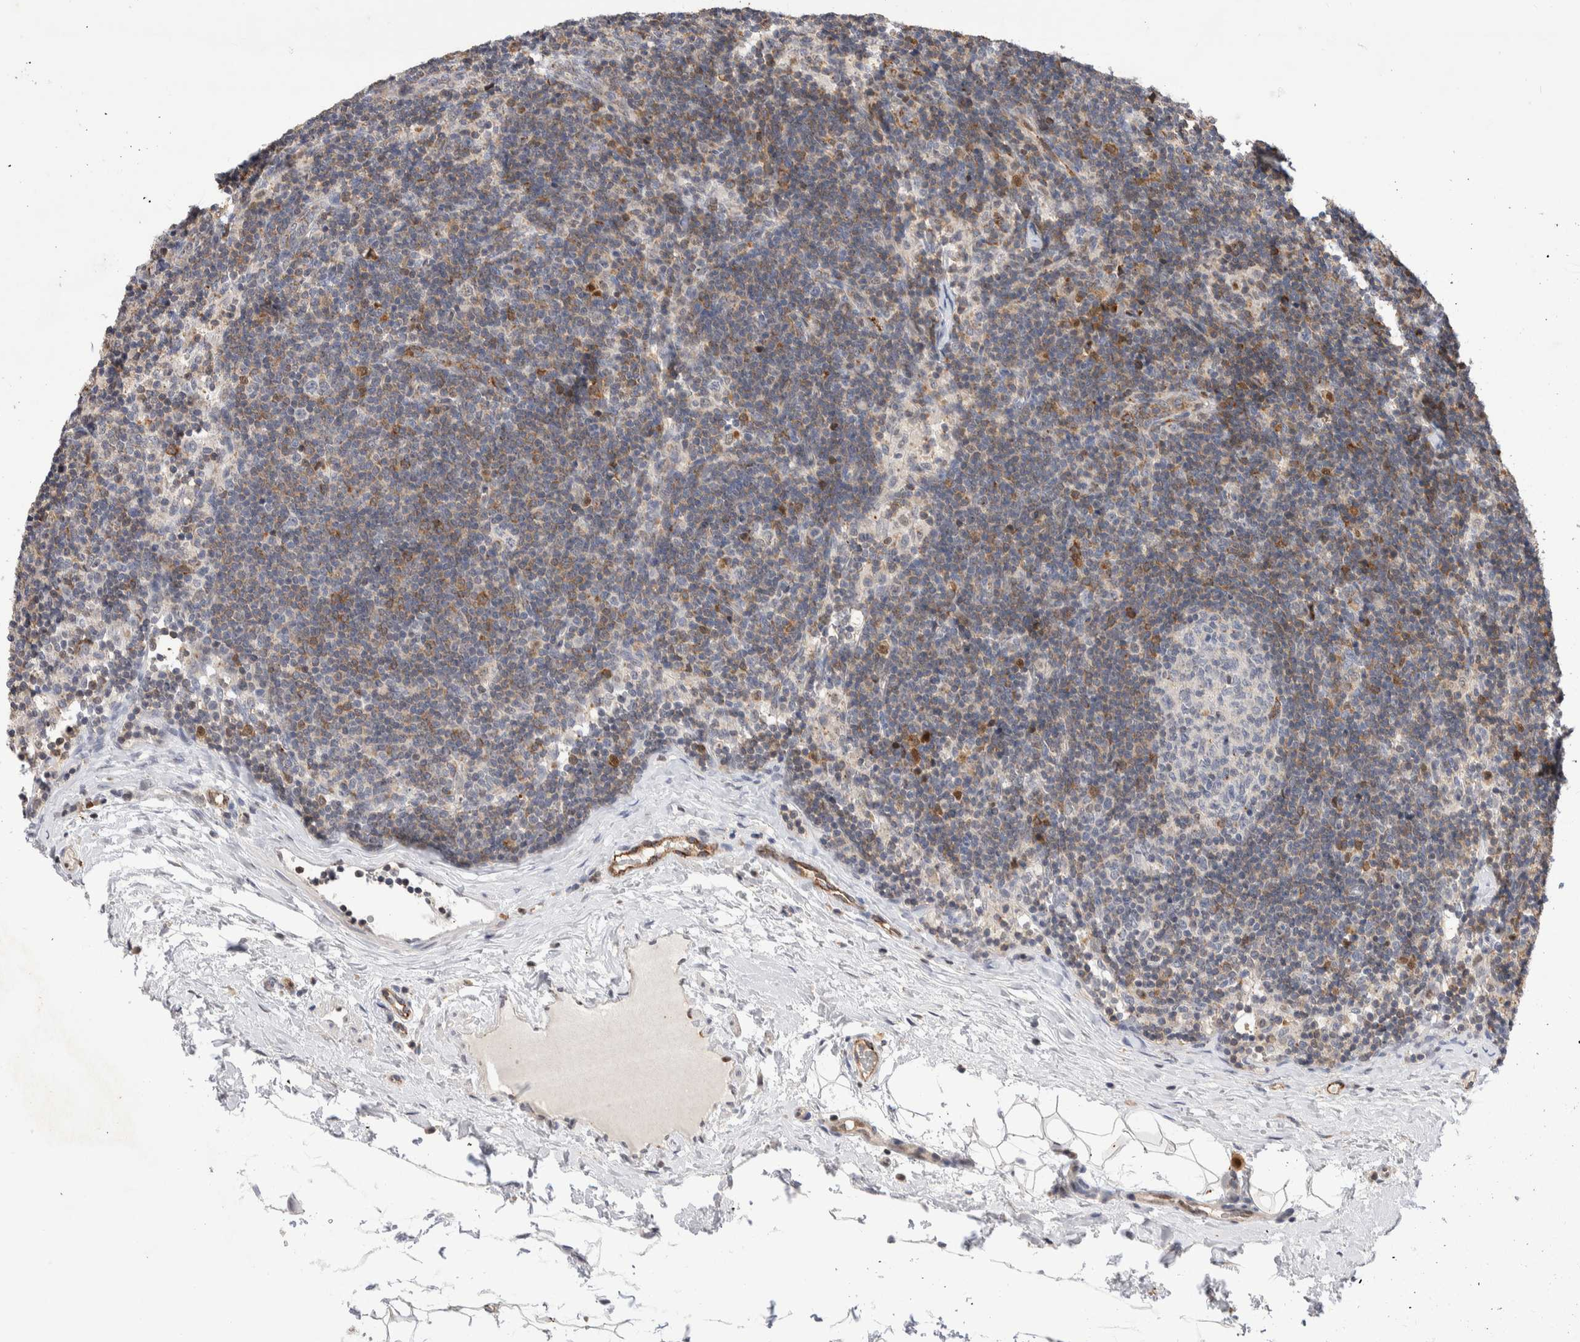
{"staining": {"intensity": "negative", "quantity": "none", "location": "none"}, "tissue": "lymph node", "cell_type": "Germinal center cells", "image_type": "normal", "snomed": [{"axis": "morphology", "description": "Normal tissue, NOS"}, {"axis": "topography", "description": "Lymph node"}], "caption": "A high-resolution histopathology image shows immunohistochemistry (IHC) staining of benign lymph node, which shows no significant positivity in germinal center cells. (DAB (3,3'-diaminobenzidine) immunohistochemistry visualized using brightfield microscopy, high magnification).", "gene": "NSMAF", "patient": {"sex": "female", "age": 22}}